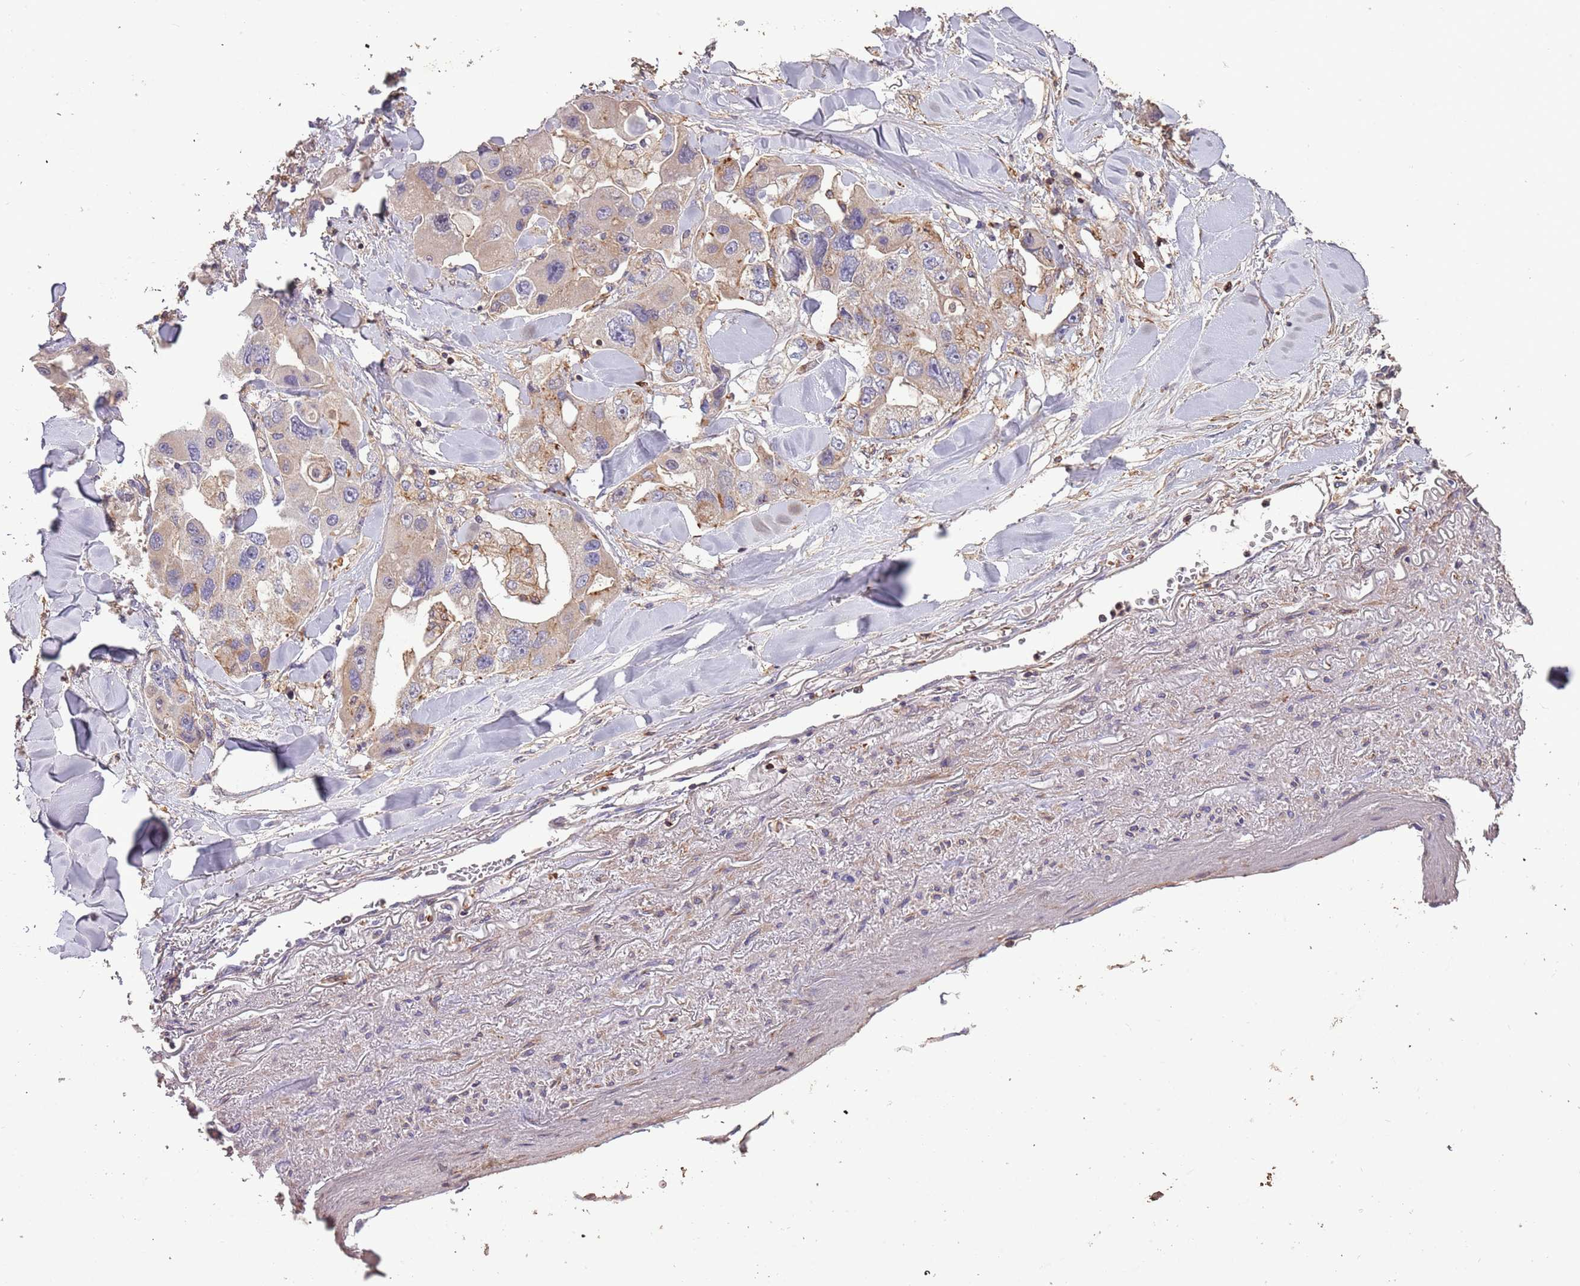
{"staining": {"intensity": "moderate", "quantity": "<25%", "location": "cytoplasmic/membranous"}, "tissue": "lung cancer", "cell_type": "Tumor cells", "image_type": "cancer", "snomed": [{"axis": "morphology", "description": "Adenocarcinoma, NOS"}, {"axis": "topography", "description": "Lung"}], "caption": "A high-resolution micrograph shows immunohistochemistry (IHC) staining of adenocarcinoma (lung), which exhibits moderate cytoplasmic/membranous expression in approximately <25% of tumor cells. The staining was performed using DAB, with brown indicating positive protein expression. Nuclei are stained blue with hematoxylin.", "gene": "FECH", "patient": {"sex": "female", "age": 54}}